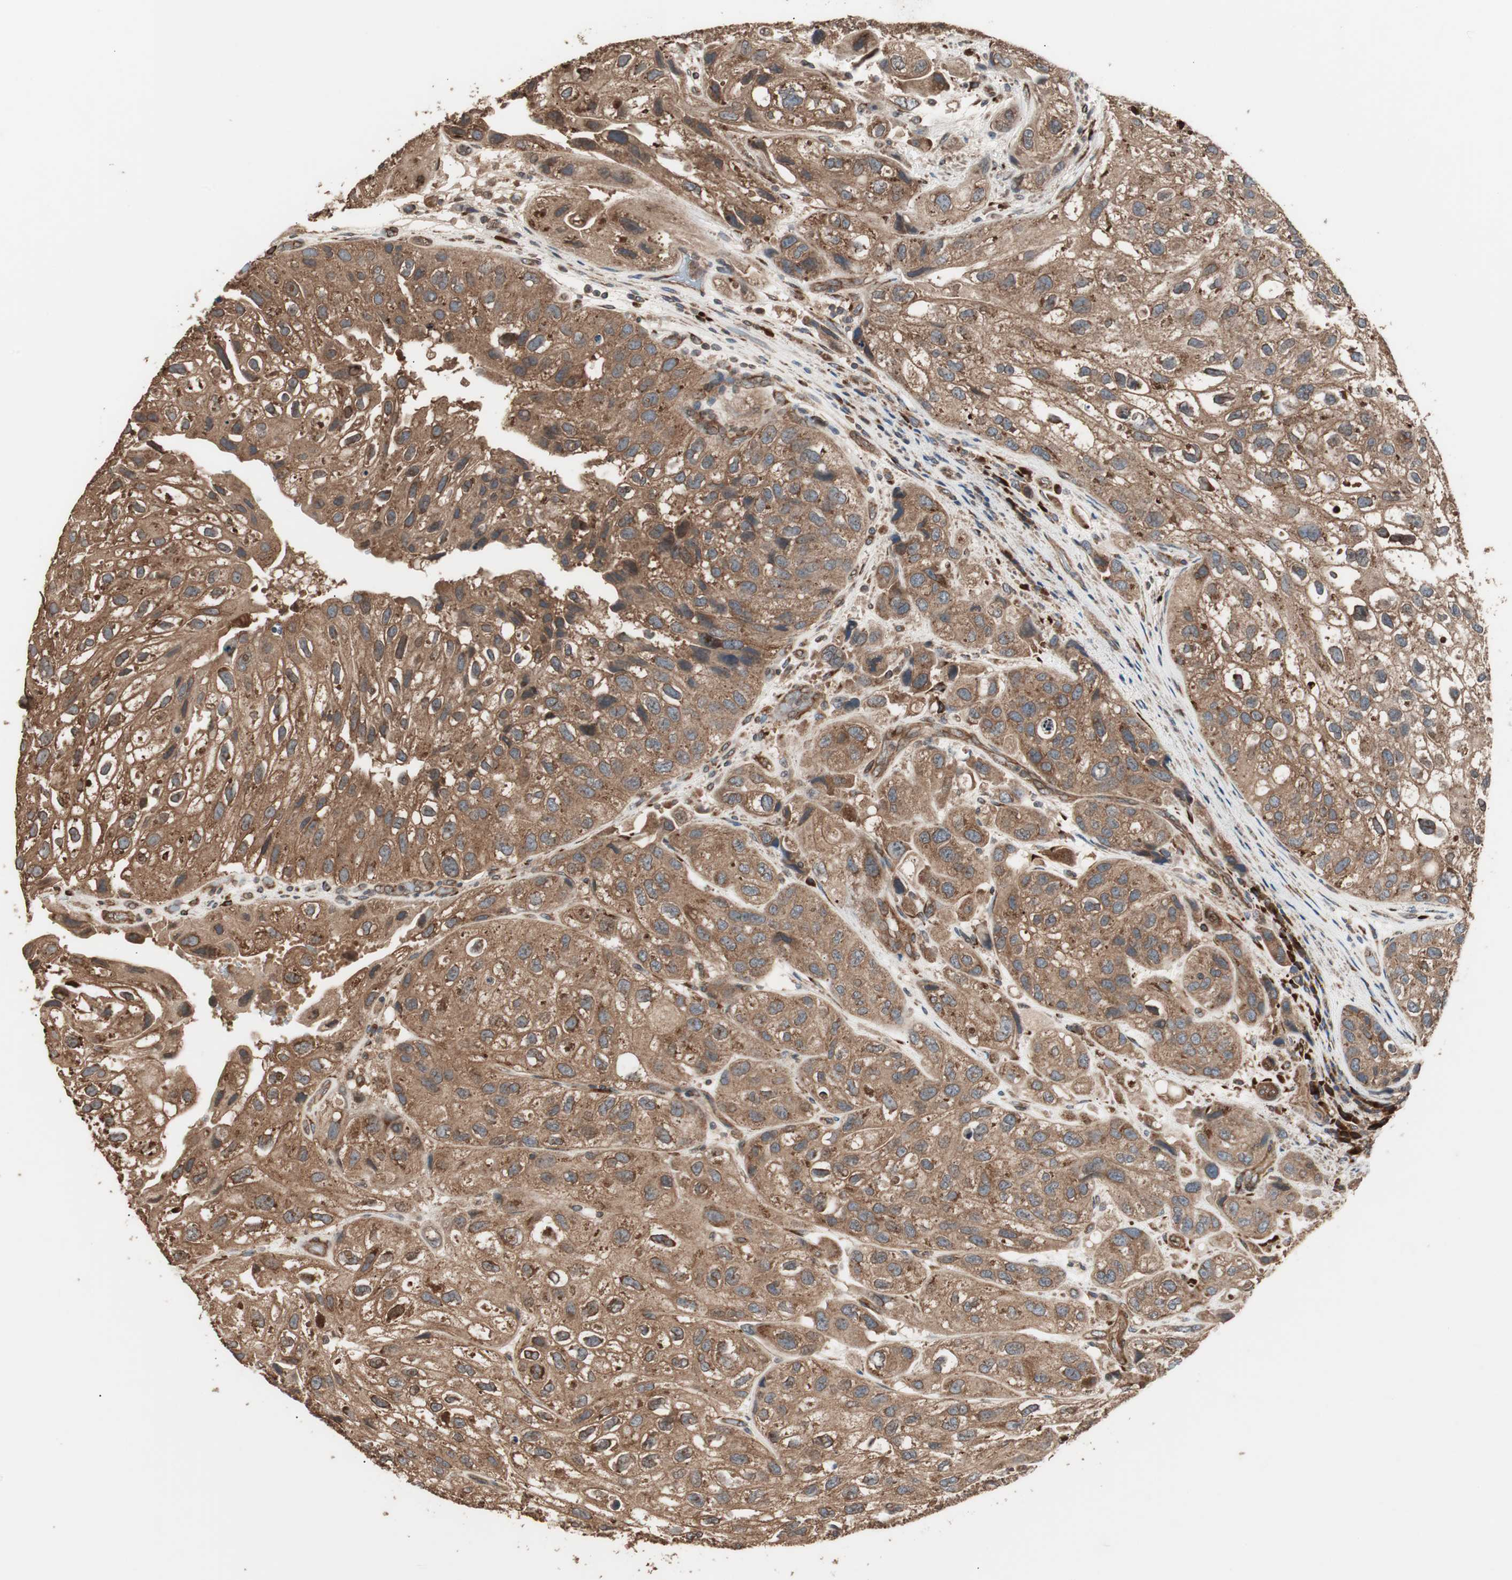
{"staining": {"intensity": "moderate", "quantity": ">75%", "location": "cytoplasmic/membranous"}, "tissue": "urothelial cancer", "cell_type": "Tumor cells", "image_type": "cancer", "snomed": [{"axis": "morphology", "description": "Urothelial carcinoma, High grade"}, {"axis": "topography", "description": "Urinary bladder"}], "caption": "Immunohistochemical staining of urothelial cancer shows medium levels of moderate cytoplasmic/membranous expression in about >75% of tumor cells.", "gene": "LZTS1", "patient": {"sex": "female", "age": 64}}